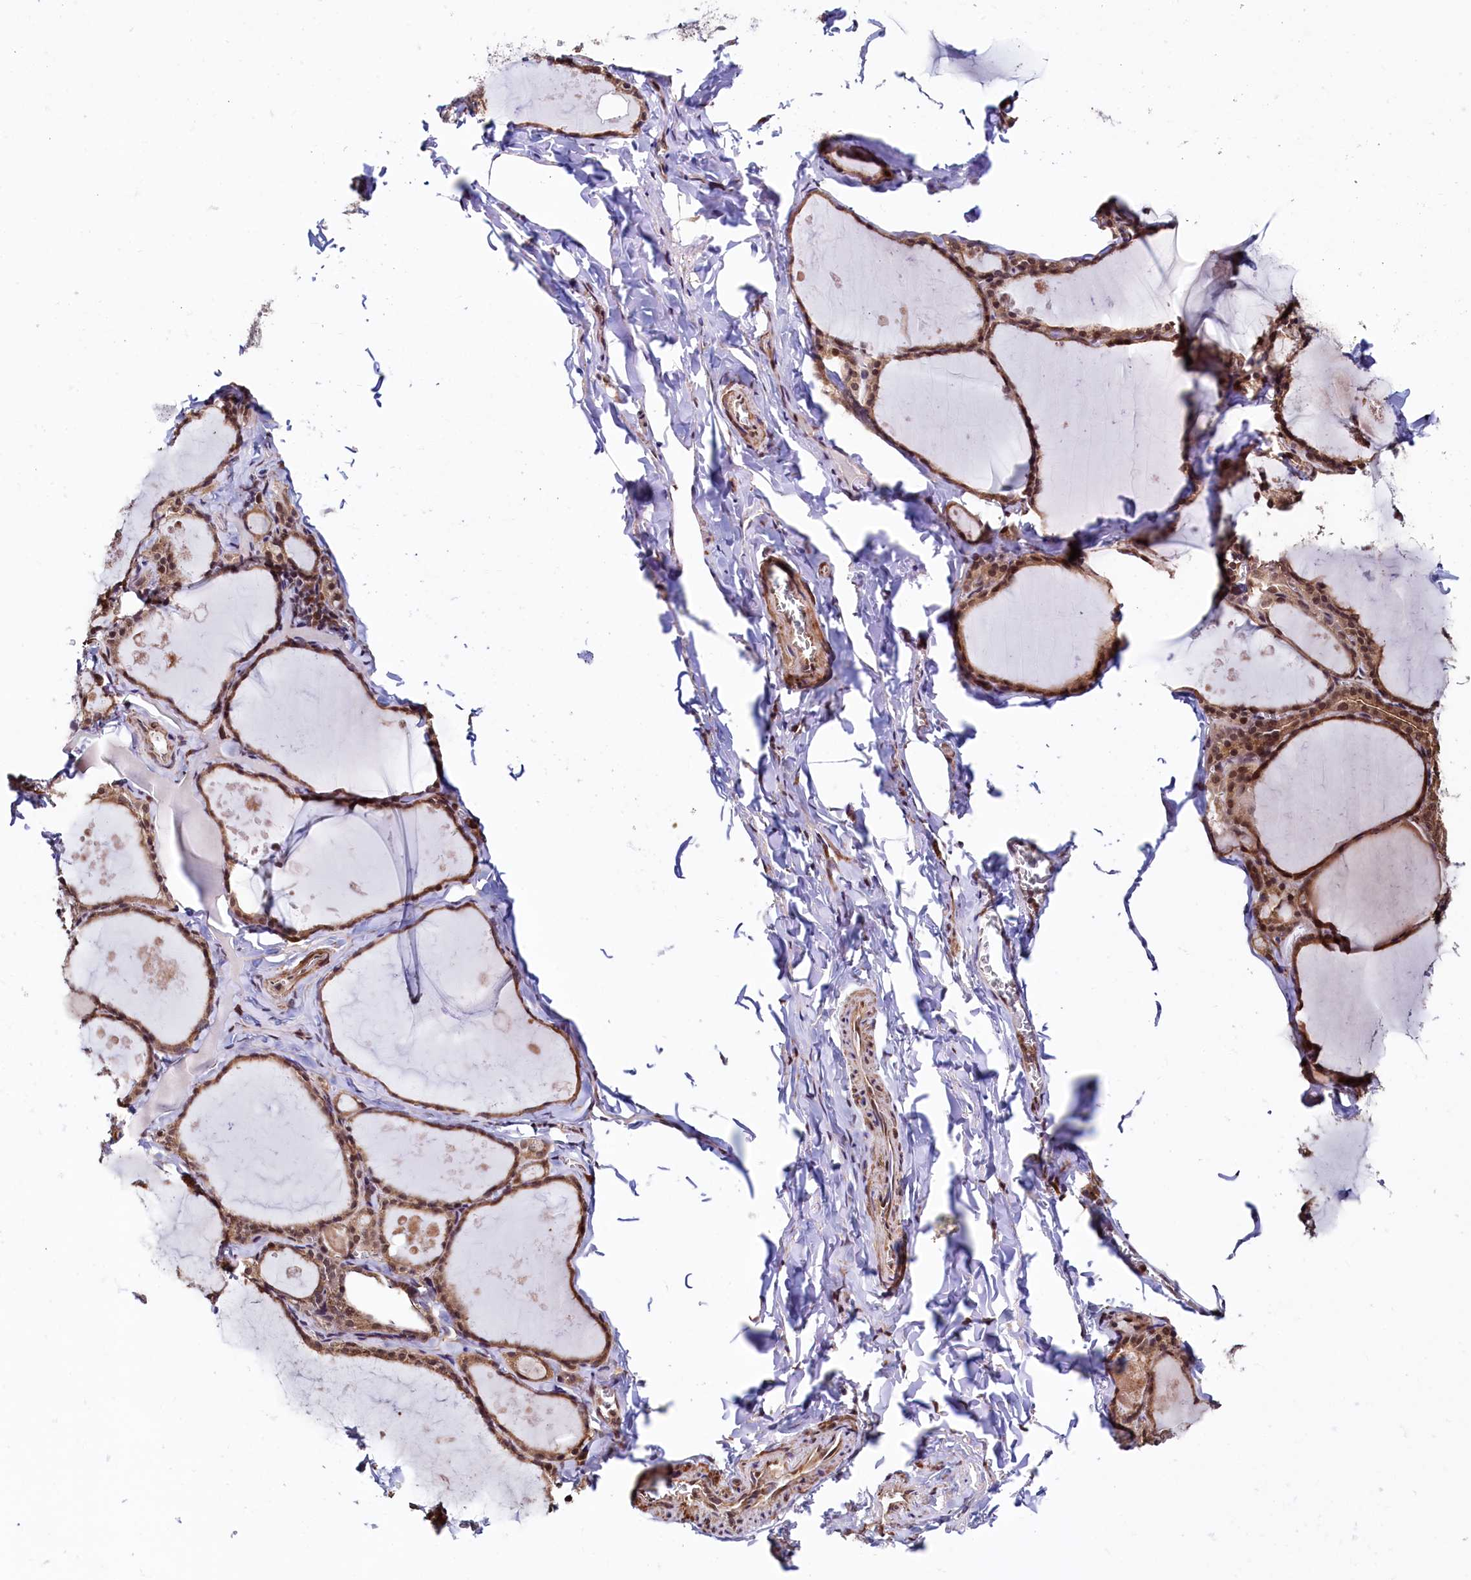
{"staining": {"intensity": "moderate", "quantity": ">75%", "location": "cytoplasmic/membranous,nuclear"}, "tissue": "thyroid gland", "cell_type": "Glandular cells", "image_type": "normal", "snomed": [{"axis": "morphology", "description": "Normal tissue, NOS"}, {"axis": "topography", "description": "Thyroid gland"}], "caption": "Protein analysis of unremarkable thyroid gland shows moderate cytoplasmic/membranous,nuclear expression in about >75% of glandular cells.", "gene": "LEO1", "patient": {"sex": "male", "age": 56}}